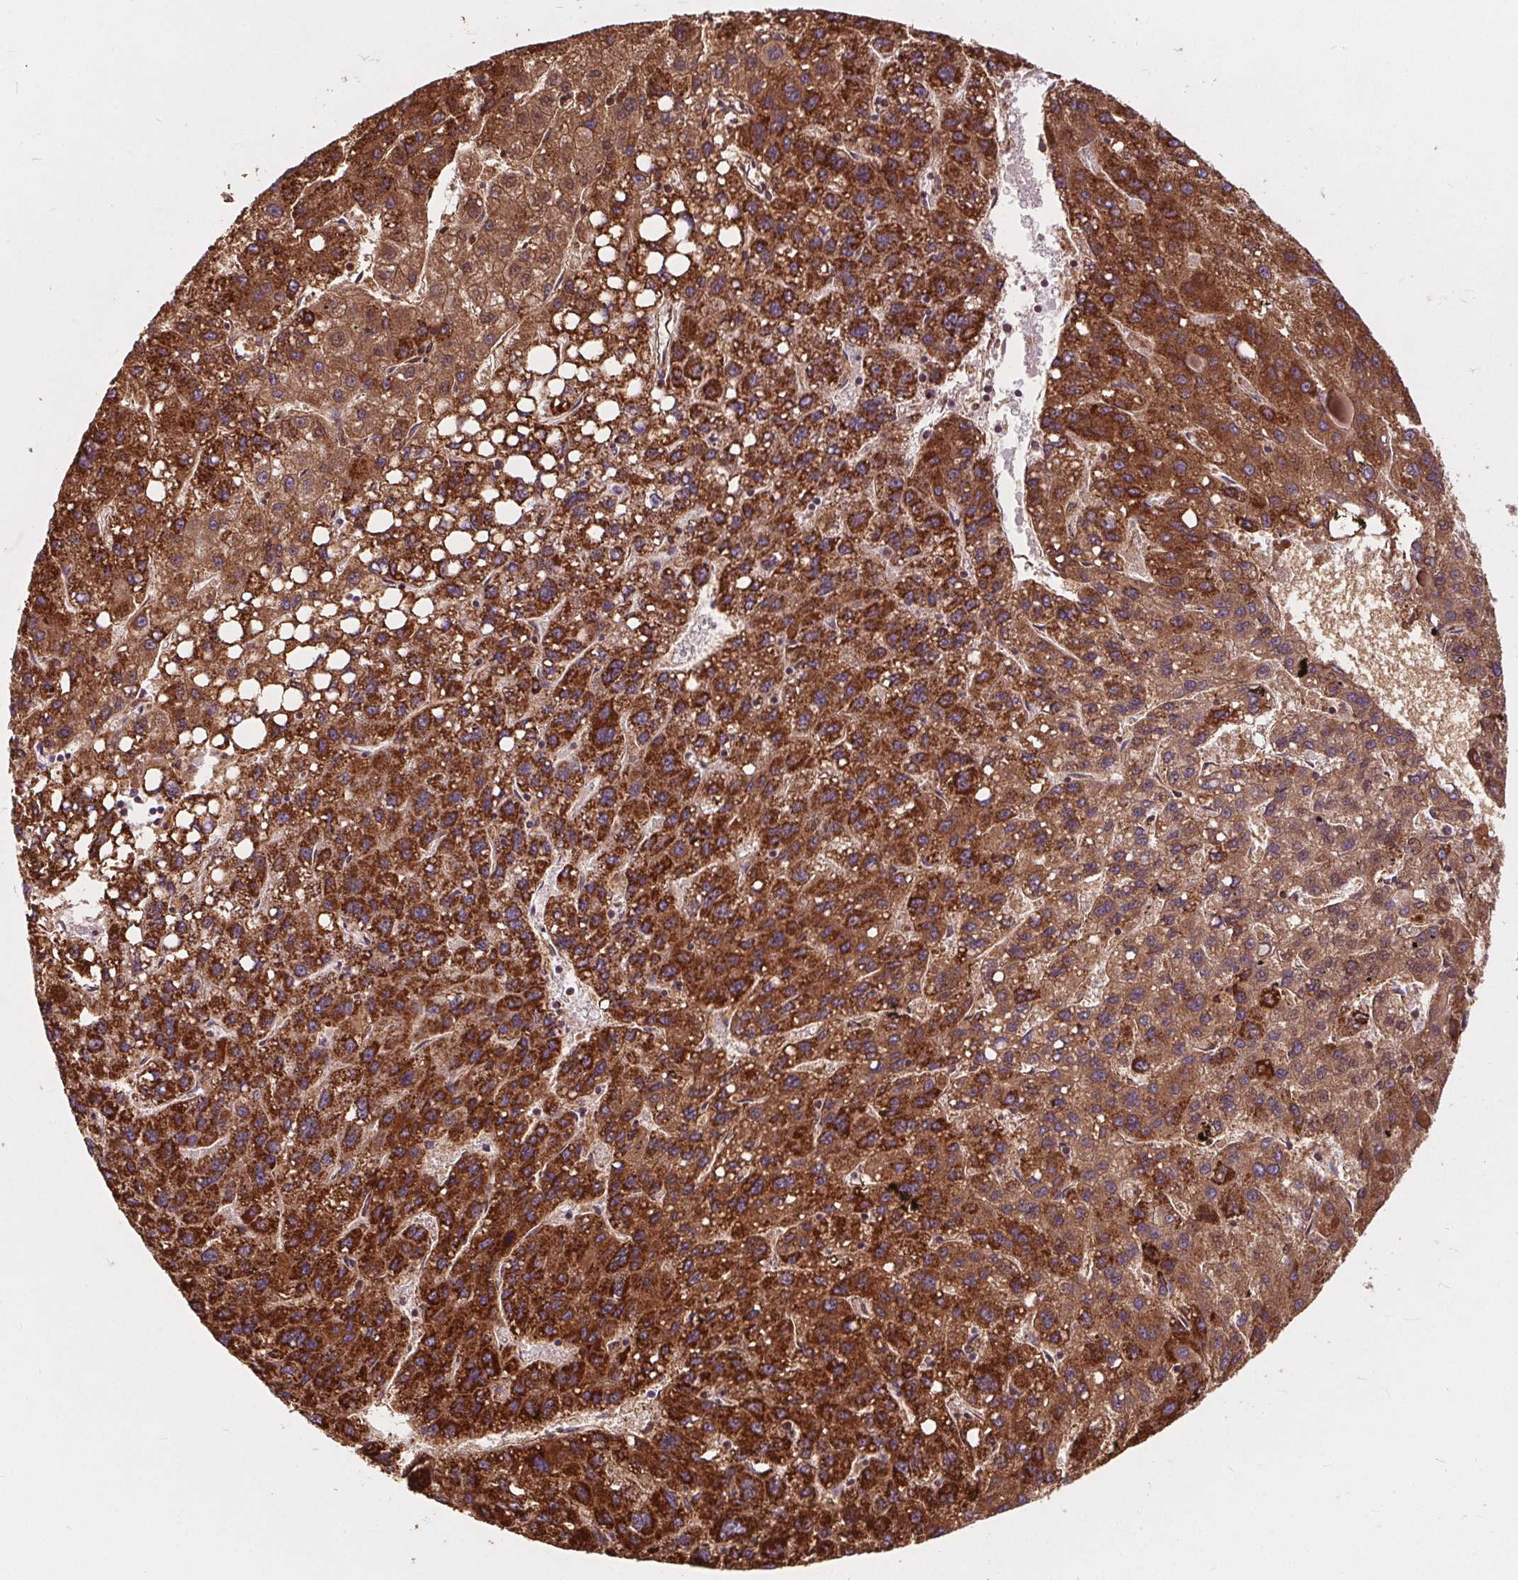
{"staining": {"intensity": "strong", "quantity": ">75%", "location": "cytoplasmic/membranous"}, "tissue": "liver cancer", "cell_type": "Tumor cells", "image_type": "cancer", "snomed": [{"axis": "morphology", "description": "Carcinoma, Hepatocellular, NOS"}, {"axis": "topography", "description": "Liver"}], "caption": "Liver hepatocellular carcinoma tissue reveals strong cytoplasmic/membranous staining in about >75% of tumor cells, visualized by immunohistochemistry.", "gene": "PLSCR3", "patient": {"sex": "female", "age": 82}}